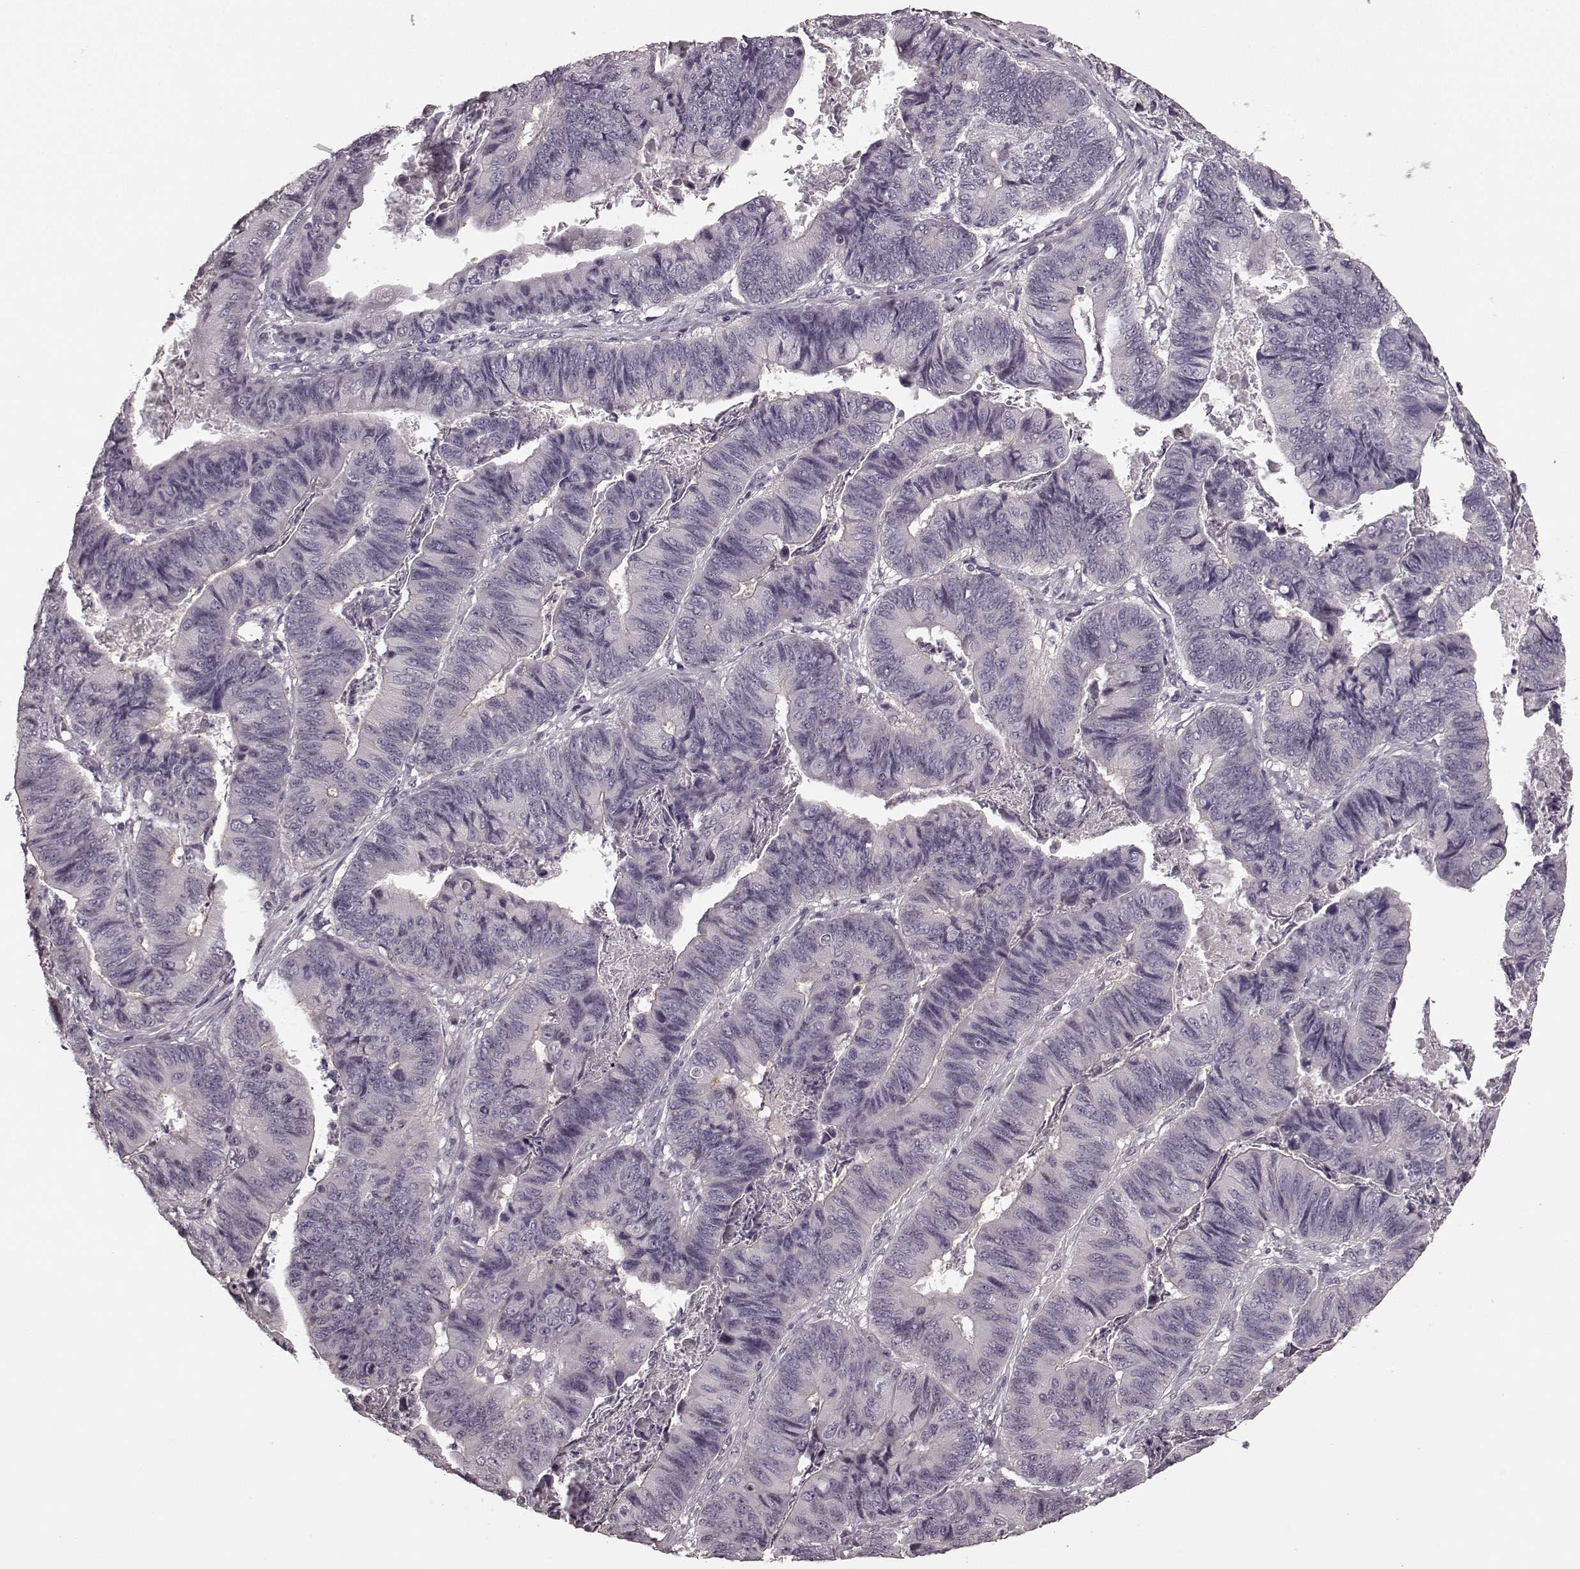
{"staining": {"intensity": "negative", "quantity": "none", "location": "none"}, "tissue": "stomach cancer", "cell_type": "Tumor cells", "image_type": "cancer", "snomed": [{"axis": "morphology", "description": "Adenocarcinoma, NOS"}, {"axis": "topography", "description": "Stomach, lower"}], "caption": "Immunohistochemistry photomicrograph of neoplastic tissue: stomach adenocarcinoma stained with DAB (3,3'-diaminobenzidine) exhibits no significant protein staining in tumor cells.", "gene": "PRKCE", "patient": {"sex": "male", "age": 77}}